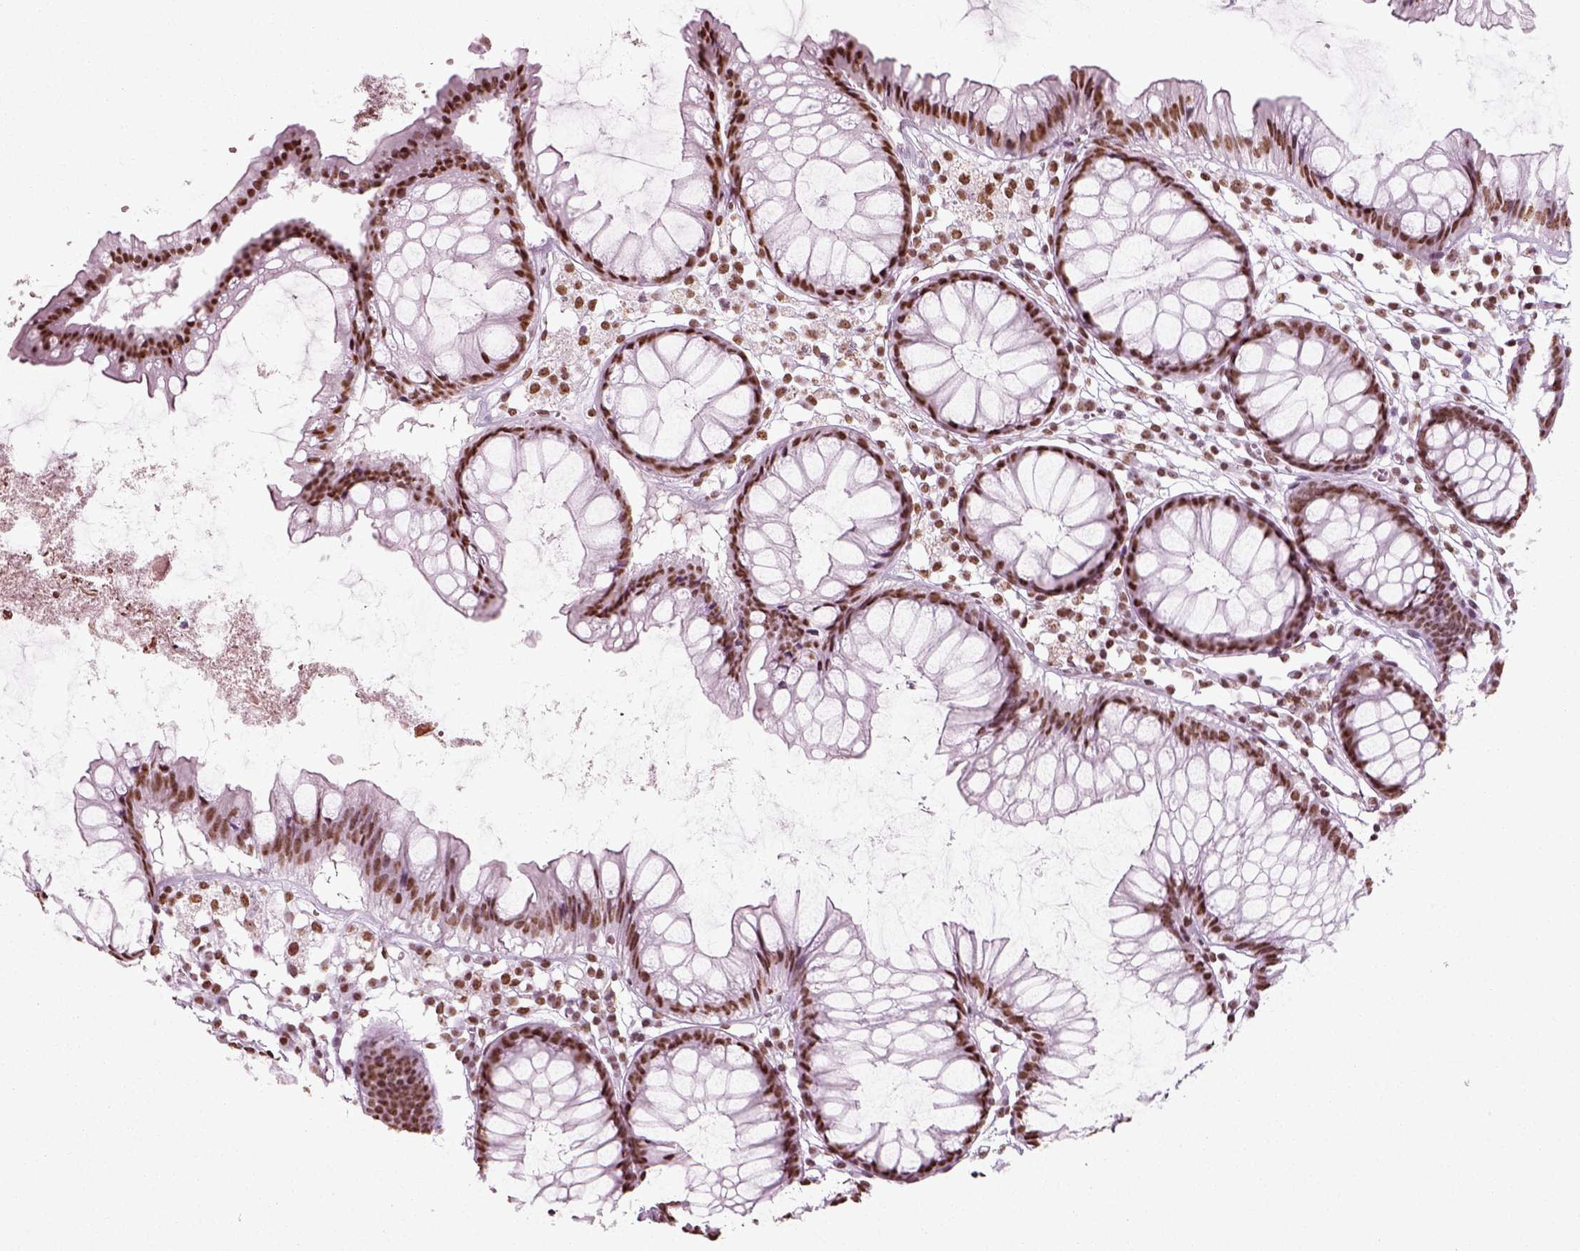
{"staining": {"intensity": "moderate", "quantity": ">75%", "location": "nuclear"}, "tissue": "colon", "cell_type": "Endothelial cells", "image_type": "normal", "snomed": [{"axis": "morphology", "description": "Normal tissue, NOS"}, {"axis": "morphology", "description": "Adenocarcinoma, NOS"}, {"axis": "topography", "description": "Colon"}], "caption": "Moderate nuclear protein staining is seen in about >75% of endothelial cells in colon. (DAB (3,3'-diaminobenzidine) IHC, brown staining for protein, blue staining for nuclei).", "gene": "POLR1H", "patient": {"sex": "male", "age": 65}}